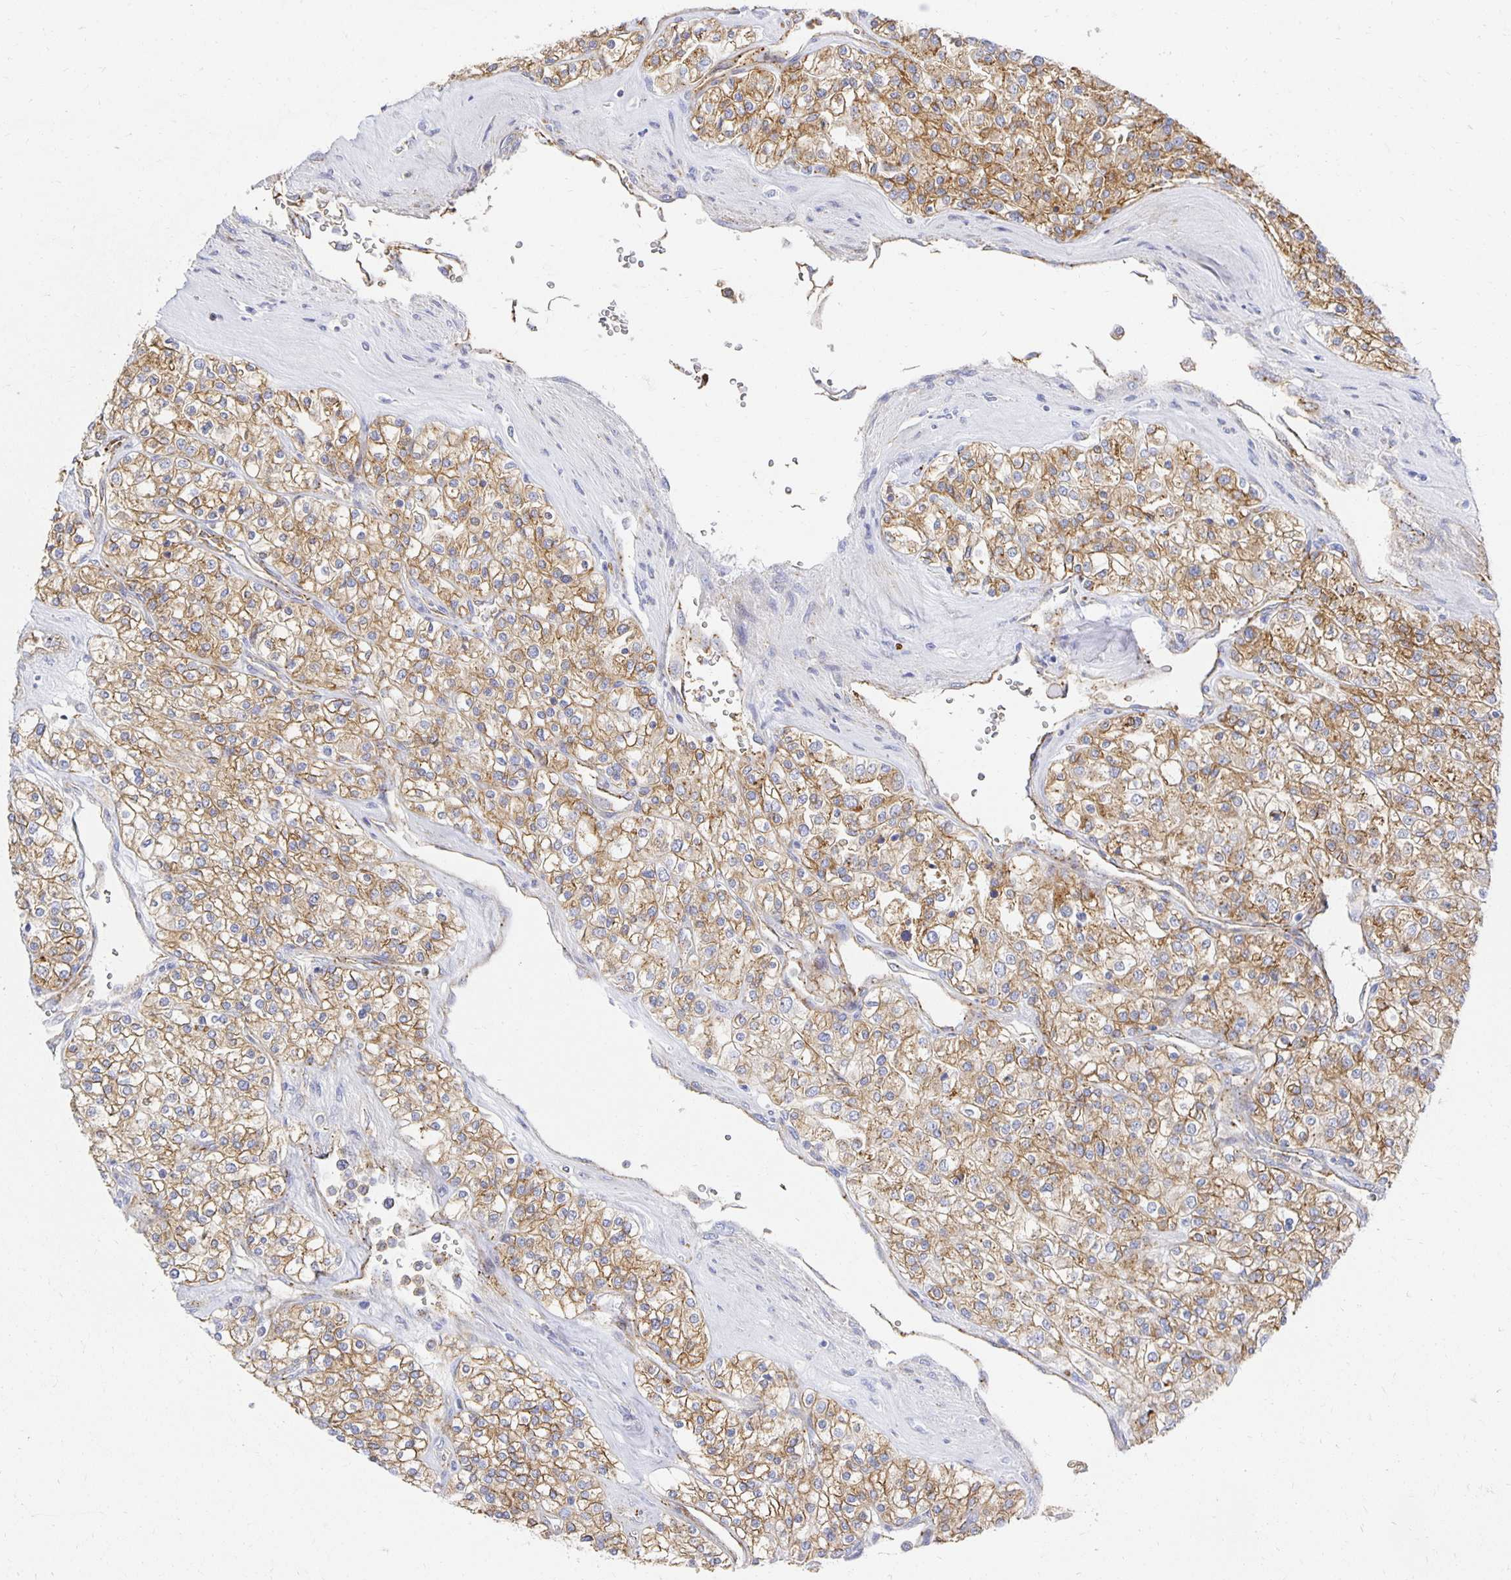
{"staining": {"intensity": "moderate", "quantity": ">75%", "location": "cytoplasmic/membranous"}, "tissue": "renal cancer", "cell_type": "Tumor cells", "image_type": "cancer", "snomed": [{"axis": "morphology", "description": "Adenocarcinoma, NOS"}, {"axis": "topography", "description": "Kidney"}], "caption": "DAB immunohistochemical staining of human renal cancer (adenocarcinoma) shows moderate cytoplasmic/membranous protein expression in approximately >75% of tumor cells. (DAB = brown stain, brightfield microscopy at high magnification).", "gene": "TAAR1", "patient": {"sex": "male", "age": 80}}